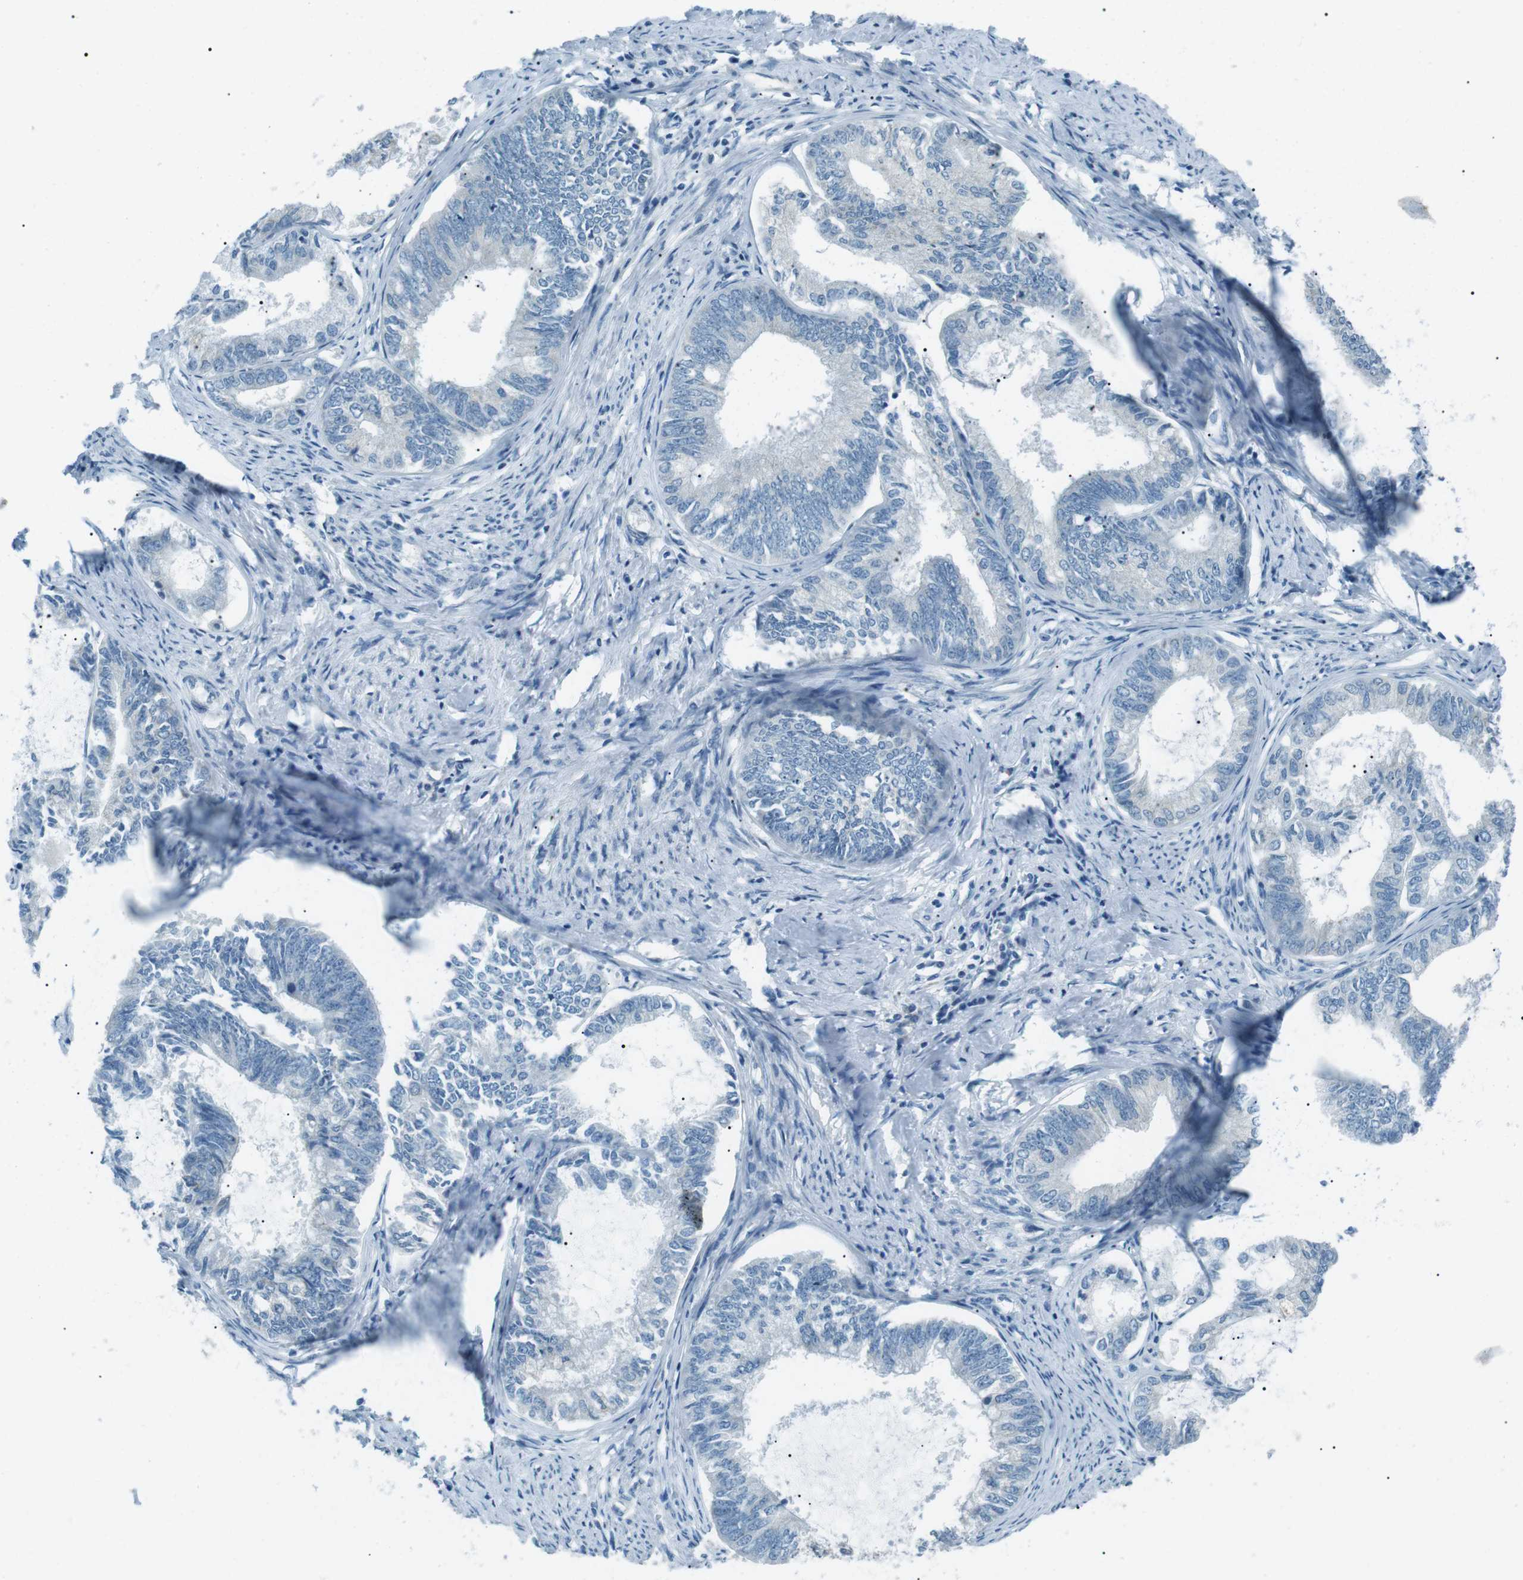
{"staining": {"intensity": "negative", "quantity": "none", "location": "none"}, "tissue": "endometrial cancer", "cell_type": "Tumor cells", "image_type": "cancer", "snomed": [{"axis": "morphology", "description": "Adenocarcinoma, NOS"}, {"axis": "topography", "description": "Endometrium"}], "caption": "This is an immunohistochemistry photomicrograph of endometrial adenocarcinoma. There is no staining in tumor cells.", "gene": "SERPINB2", "patient": {"sex": "female", "age": 86}}